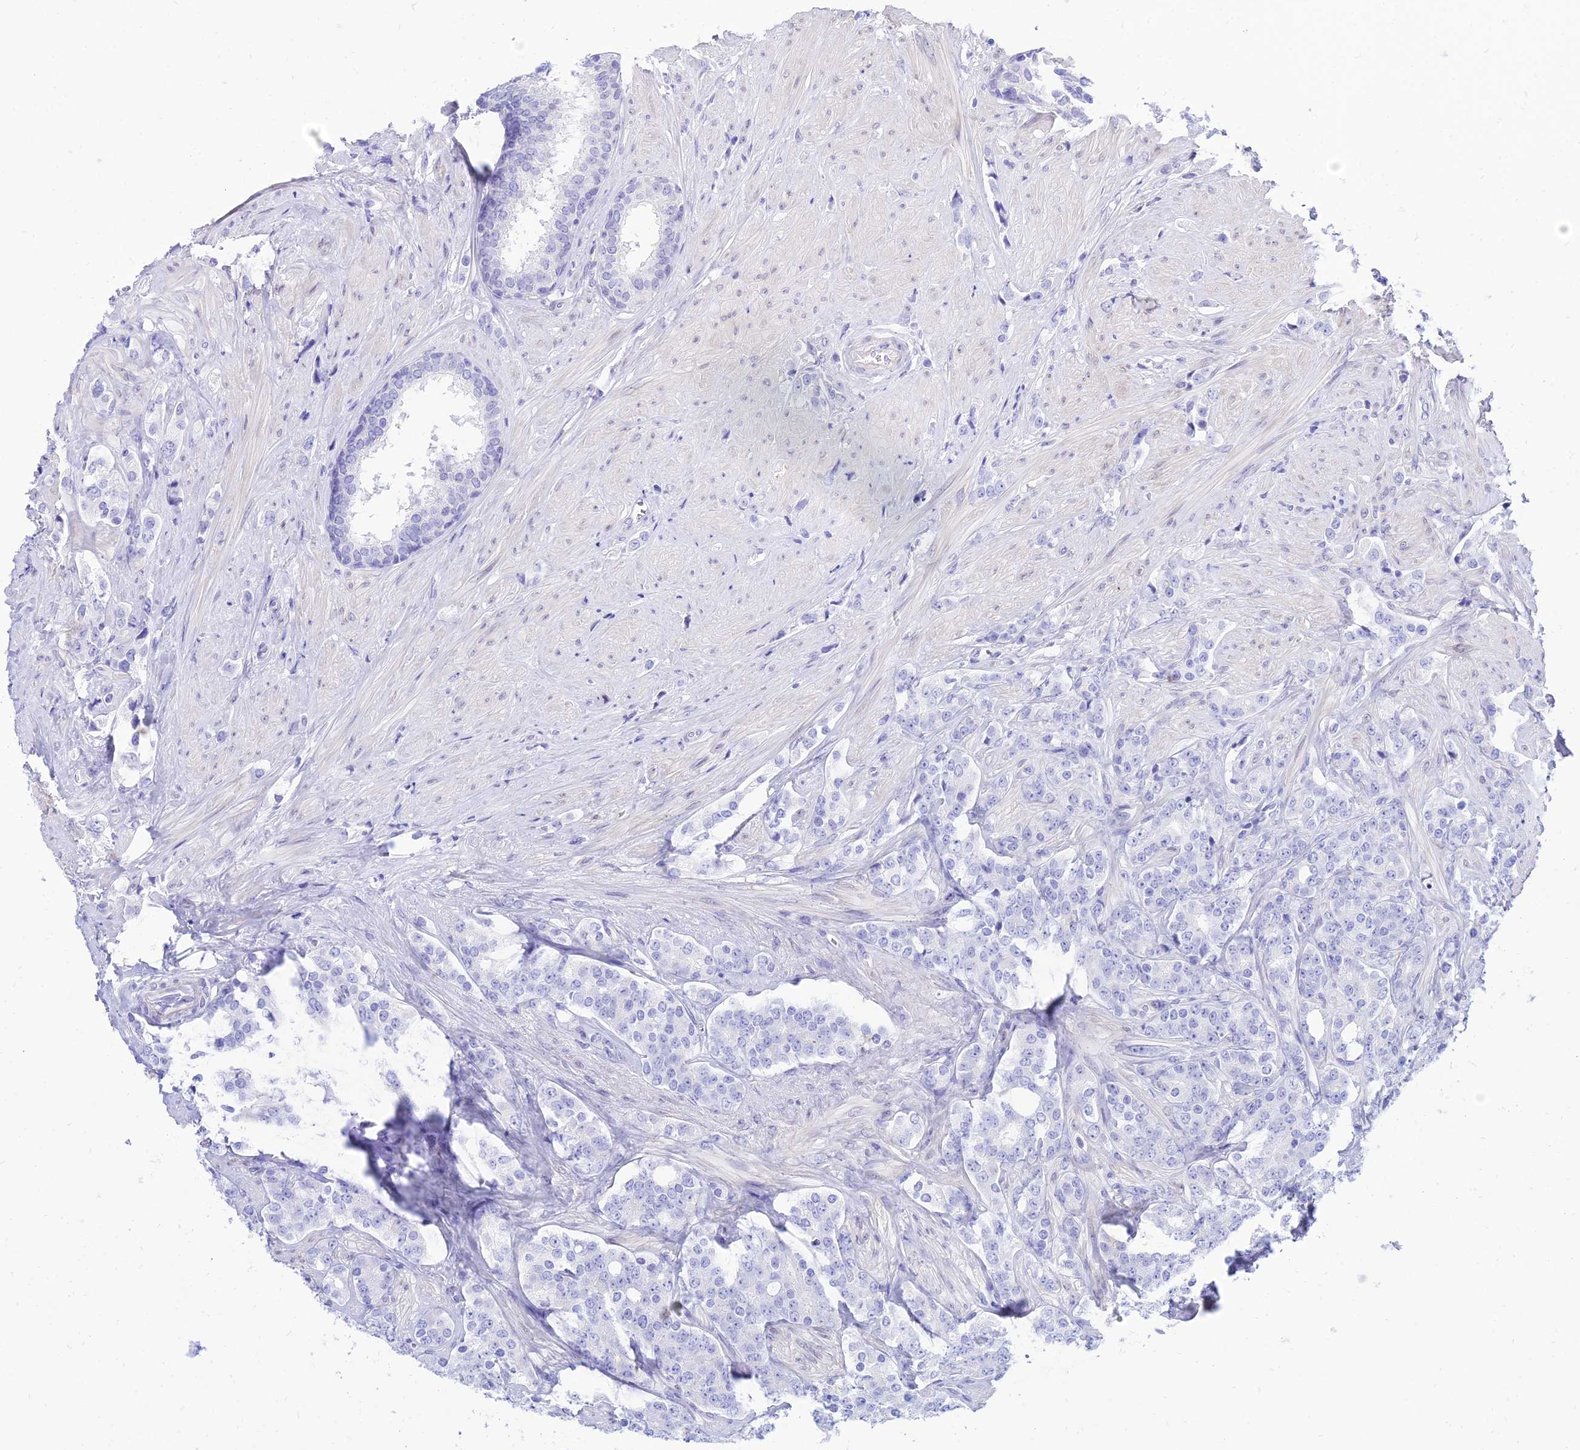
{"staining": {"intensity": "negative", "quantity": "none", "location": "none"}, "tissue": "prostate cancer", "cell_type": "Tumor cells", "image_type": "cancer", "snomed": [{"axis": "morphology", "description": "Adenocarcinoma, High grade"}, {"axis": "topography", "description": "Prostate"}], "caption": "IHC photomicrograph of neoplastic tissue: high-grade adenocarcinoma (prostate) stained with DAB (3,3'-diaminobenzidine) demonstrates no significant protein staining in tumor cells.", "gene": "TAC3", "patient": {"sex": "male", "age": 62}}